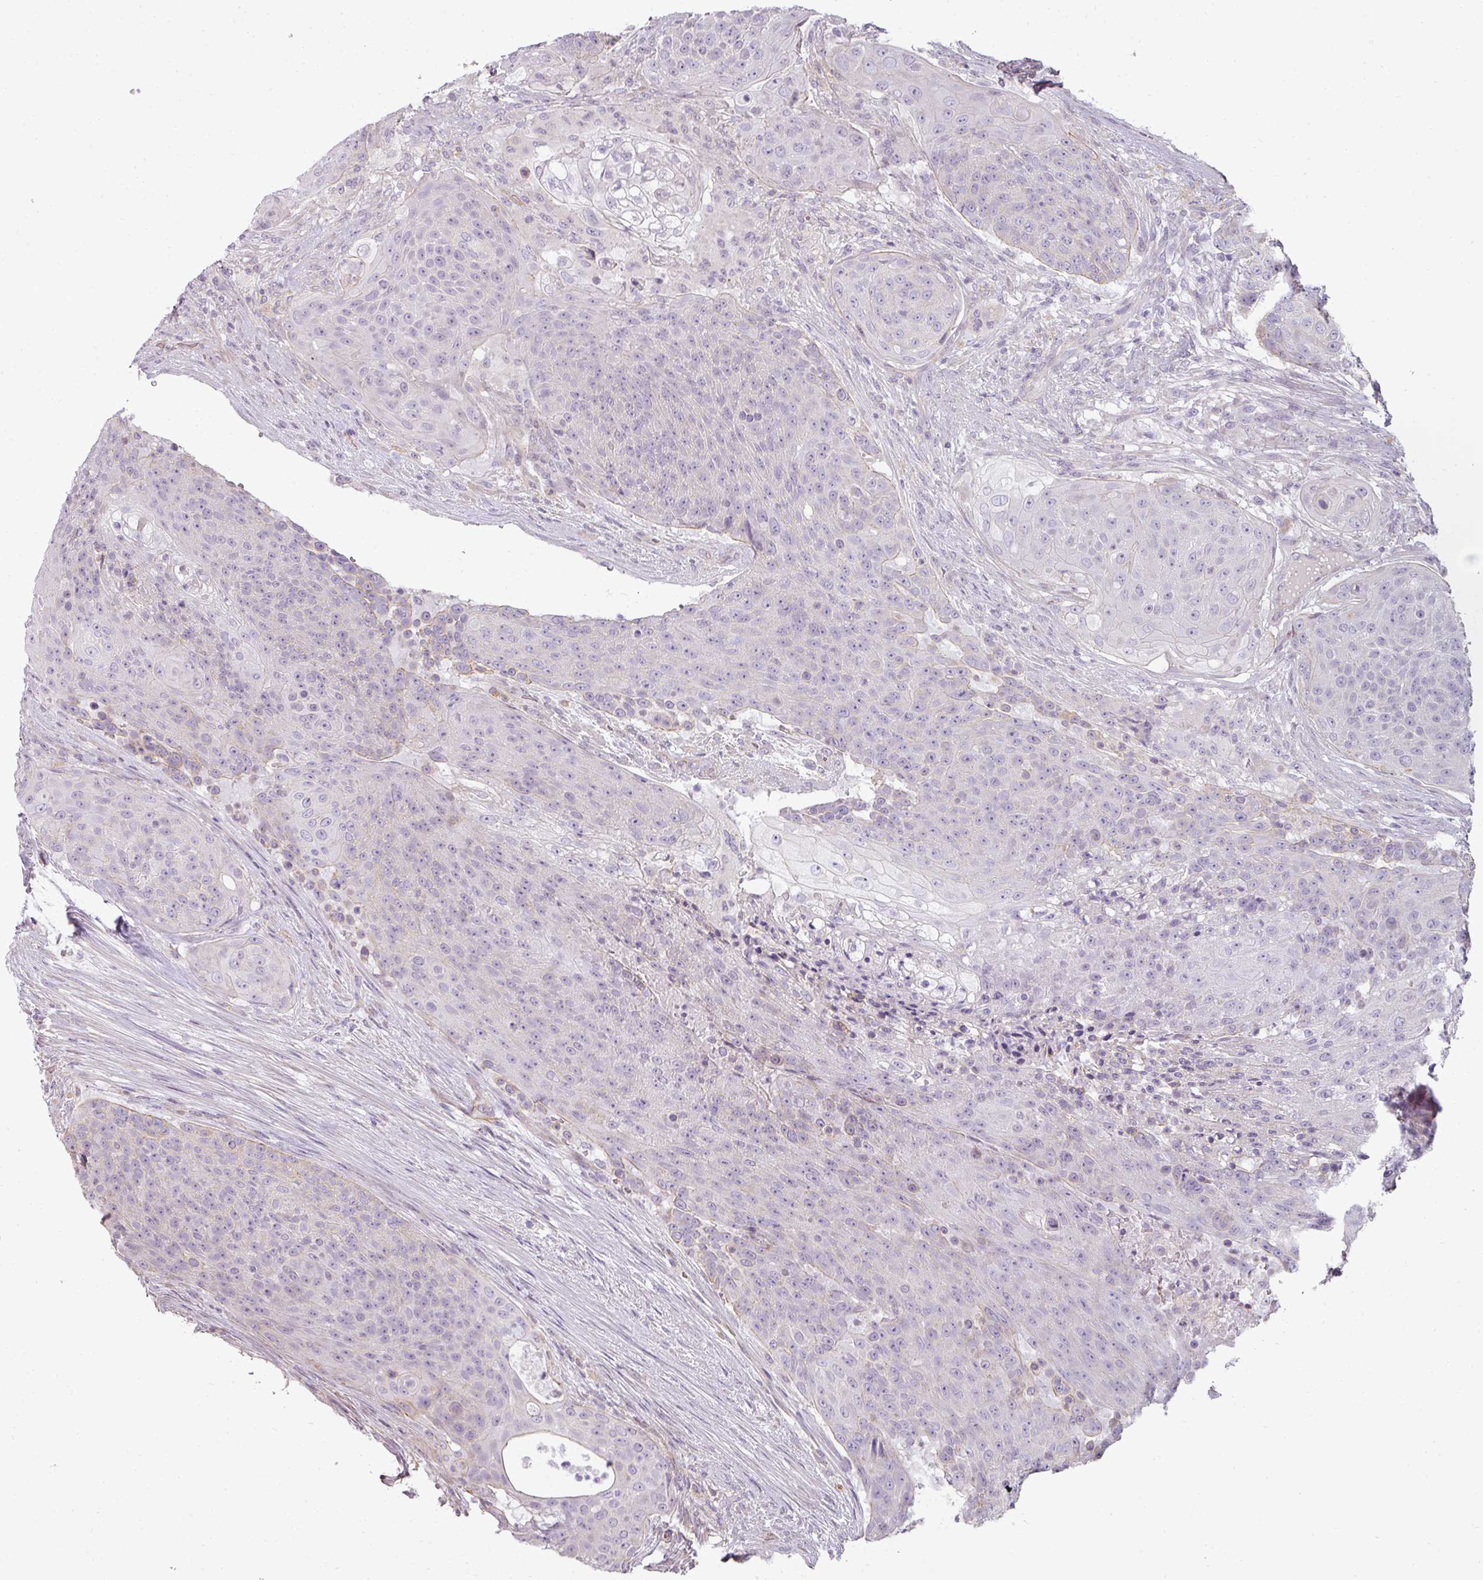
{"staining": {"intensity": "negative", "quantity": "none", "location": "none"}, "tissue": "urothelial cancer", "cell_type": "Tumor cells", "image_type": "cancer", "snomed": [{"axis": "morphology", "description": "Urothelial carcinoma, High grade"}, {"axis": "topography", "description": "Urinary bladder"}], "caption": "Immunohistochemistry (IHC) photomicrograph of neoplastic tissue: urothelial carcinoma (high-grade) stained with DAB (3,3'-diaminobenzidine) reveals no significant protein expression in tumor cells. The staining was performed using DAB to visualize the protein expression in brown, while the nuclei were stained in blue with hematoxylin (Magnification: 20x).", "gene": "ASB1", "patient": {"sex": "female", "age": 63}}